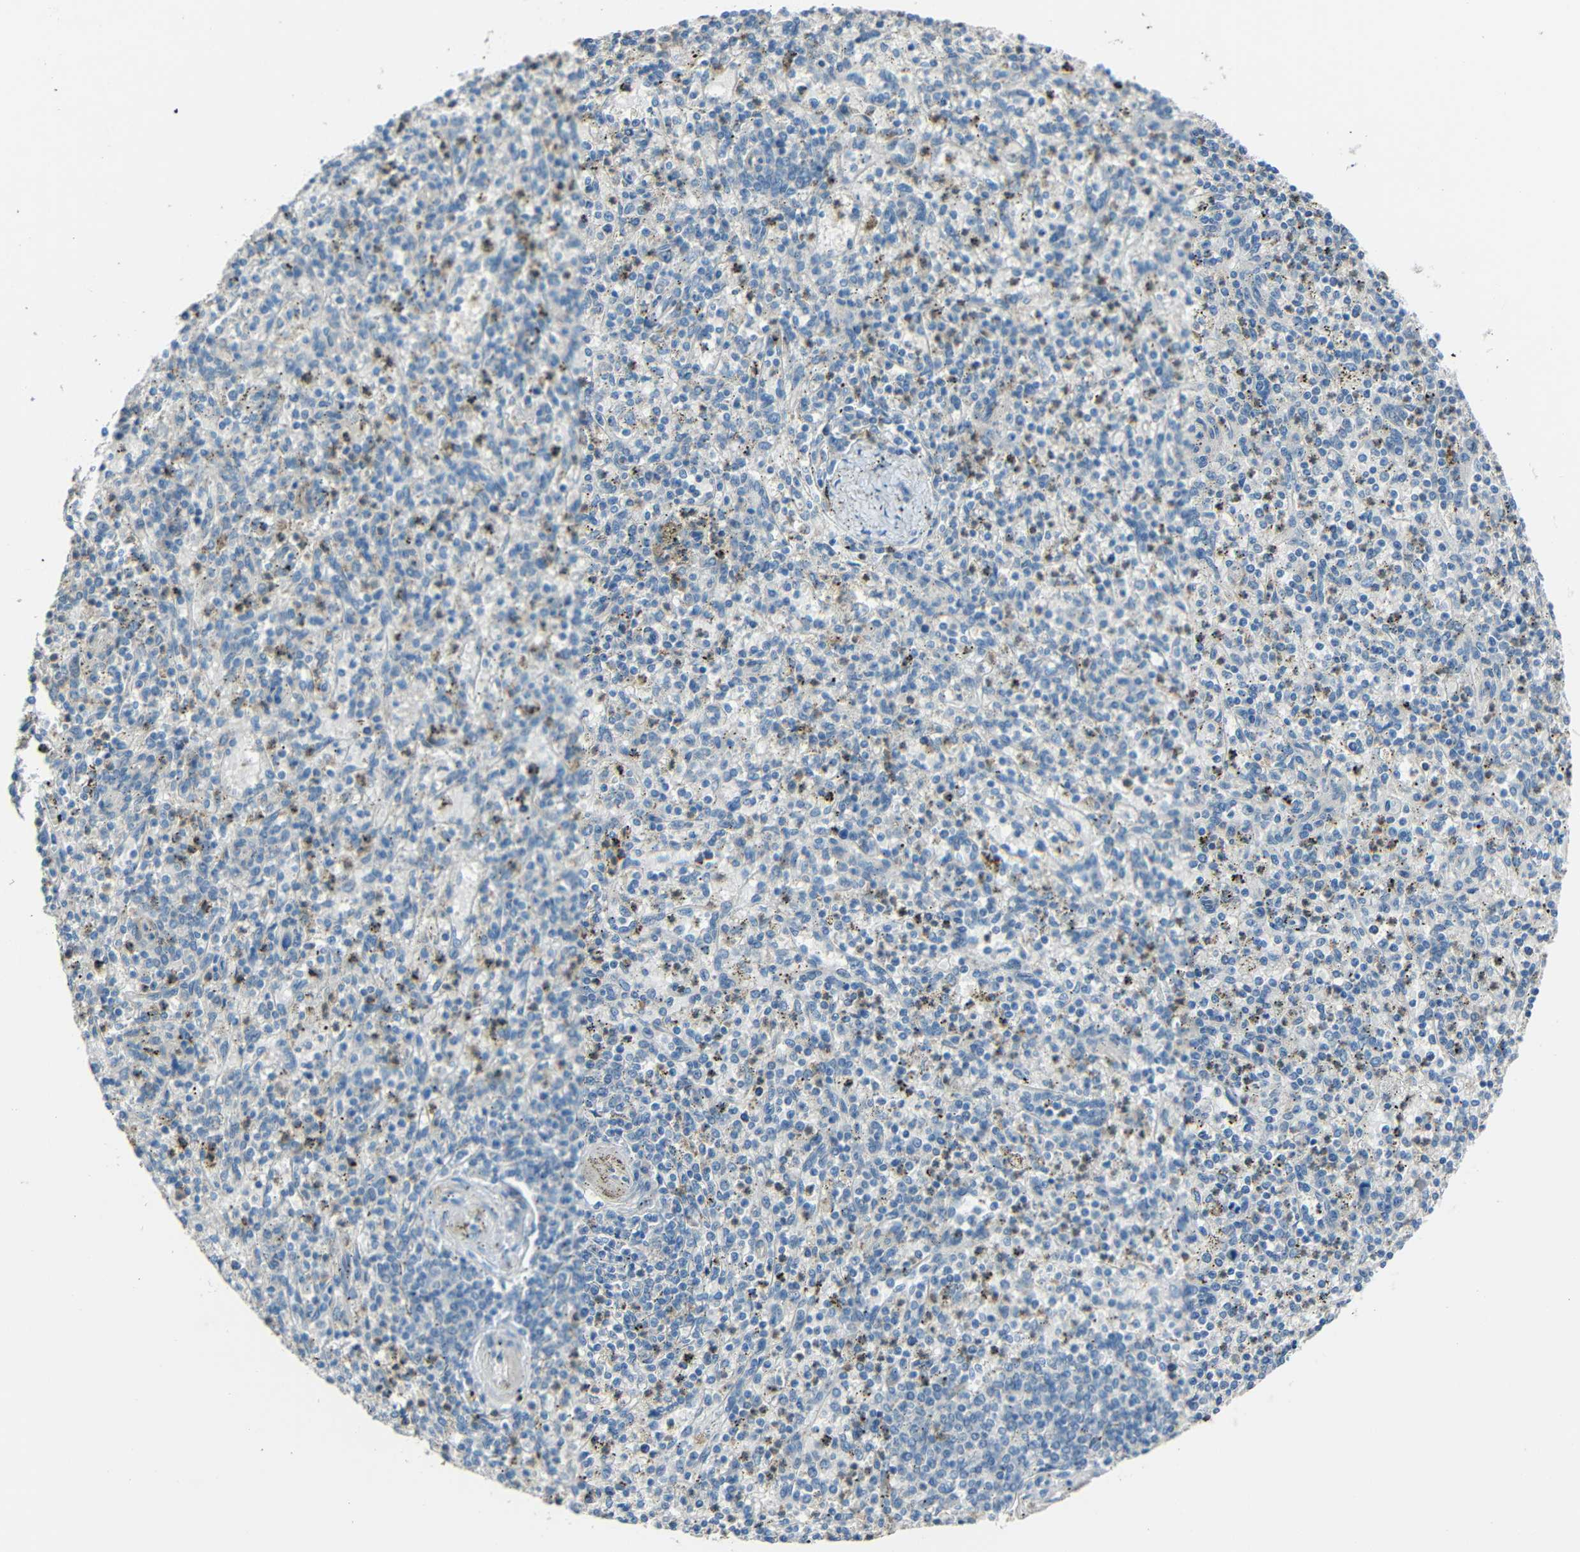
{"staining": {"intensity": "moderate", "quantity": "<25%", "location": "cytoplasmic/membranous"}, "tissue": "spleen", "cell_type": "Cells in red pulp", "image_type": "normal", "snomed": [{"axis": "morphology", "description": "Normal tissue, NOS"}, {"axis": "topography", "description": "Spleen"}], "caption": "Cells in red pulp reveal low levels of moderate cytoplasmic/membranous expression in about <25% of cells in unremarkable human spleen. (DAB = brown stain, brightfield microscopy at high magnification).", "gene": "STBD1", "patient": {"sex": "male", "age": 72}}